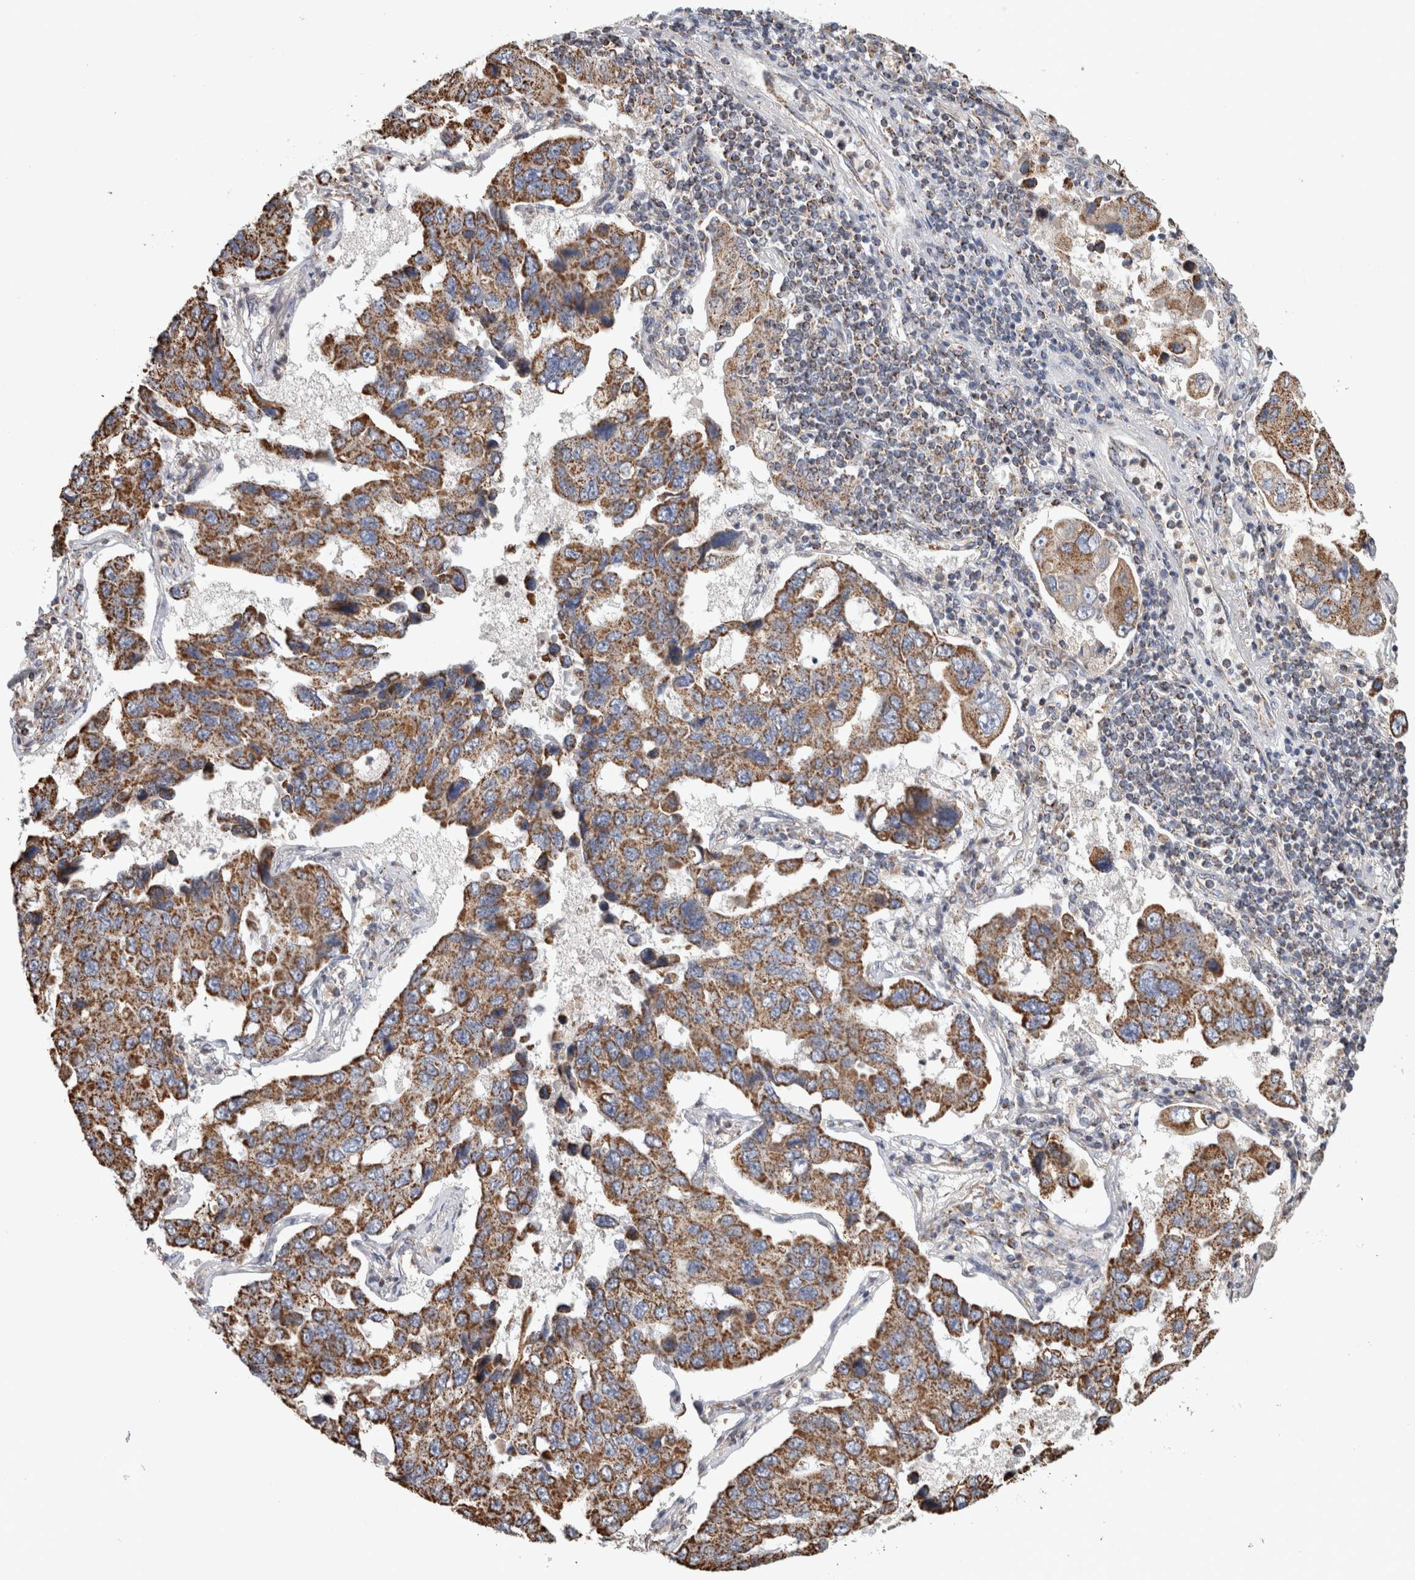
{"staining": {"intensity": "moderate", "quantity": ">75%", "location": "cytoplasmic/membranous"}, "tissue": "lung cancer", "cell_type": "Tumor cells", "image_type": "cancer", "snomed": [{"axis": "morphology", "description": "Adenocarcinoma, NOS"}, {"axis": "topography", "description": "Lung"}], "caption": "Moderate cytoplasmic/membranous positivity is seen in approximately >75% of tumor cells in lung adenocarcinoma.", "gene": "ST8SIA1", "patient": {"sex": "male", "age": 64}}